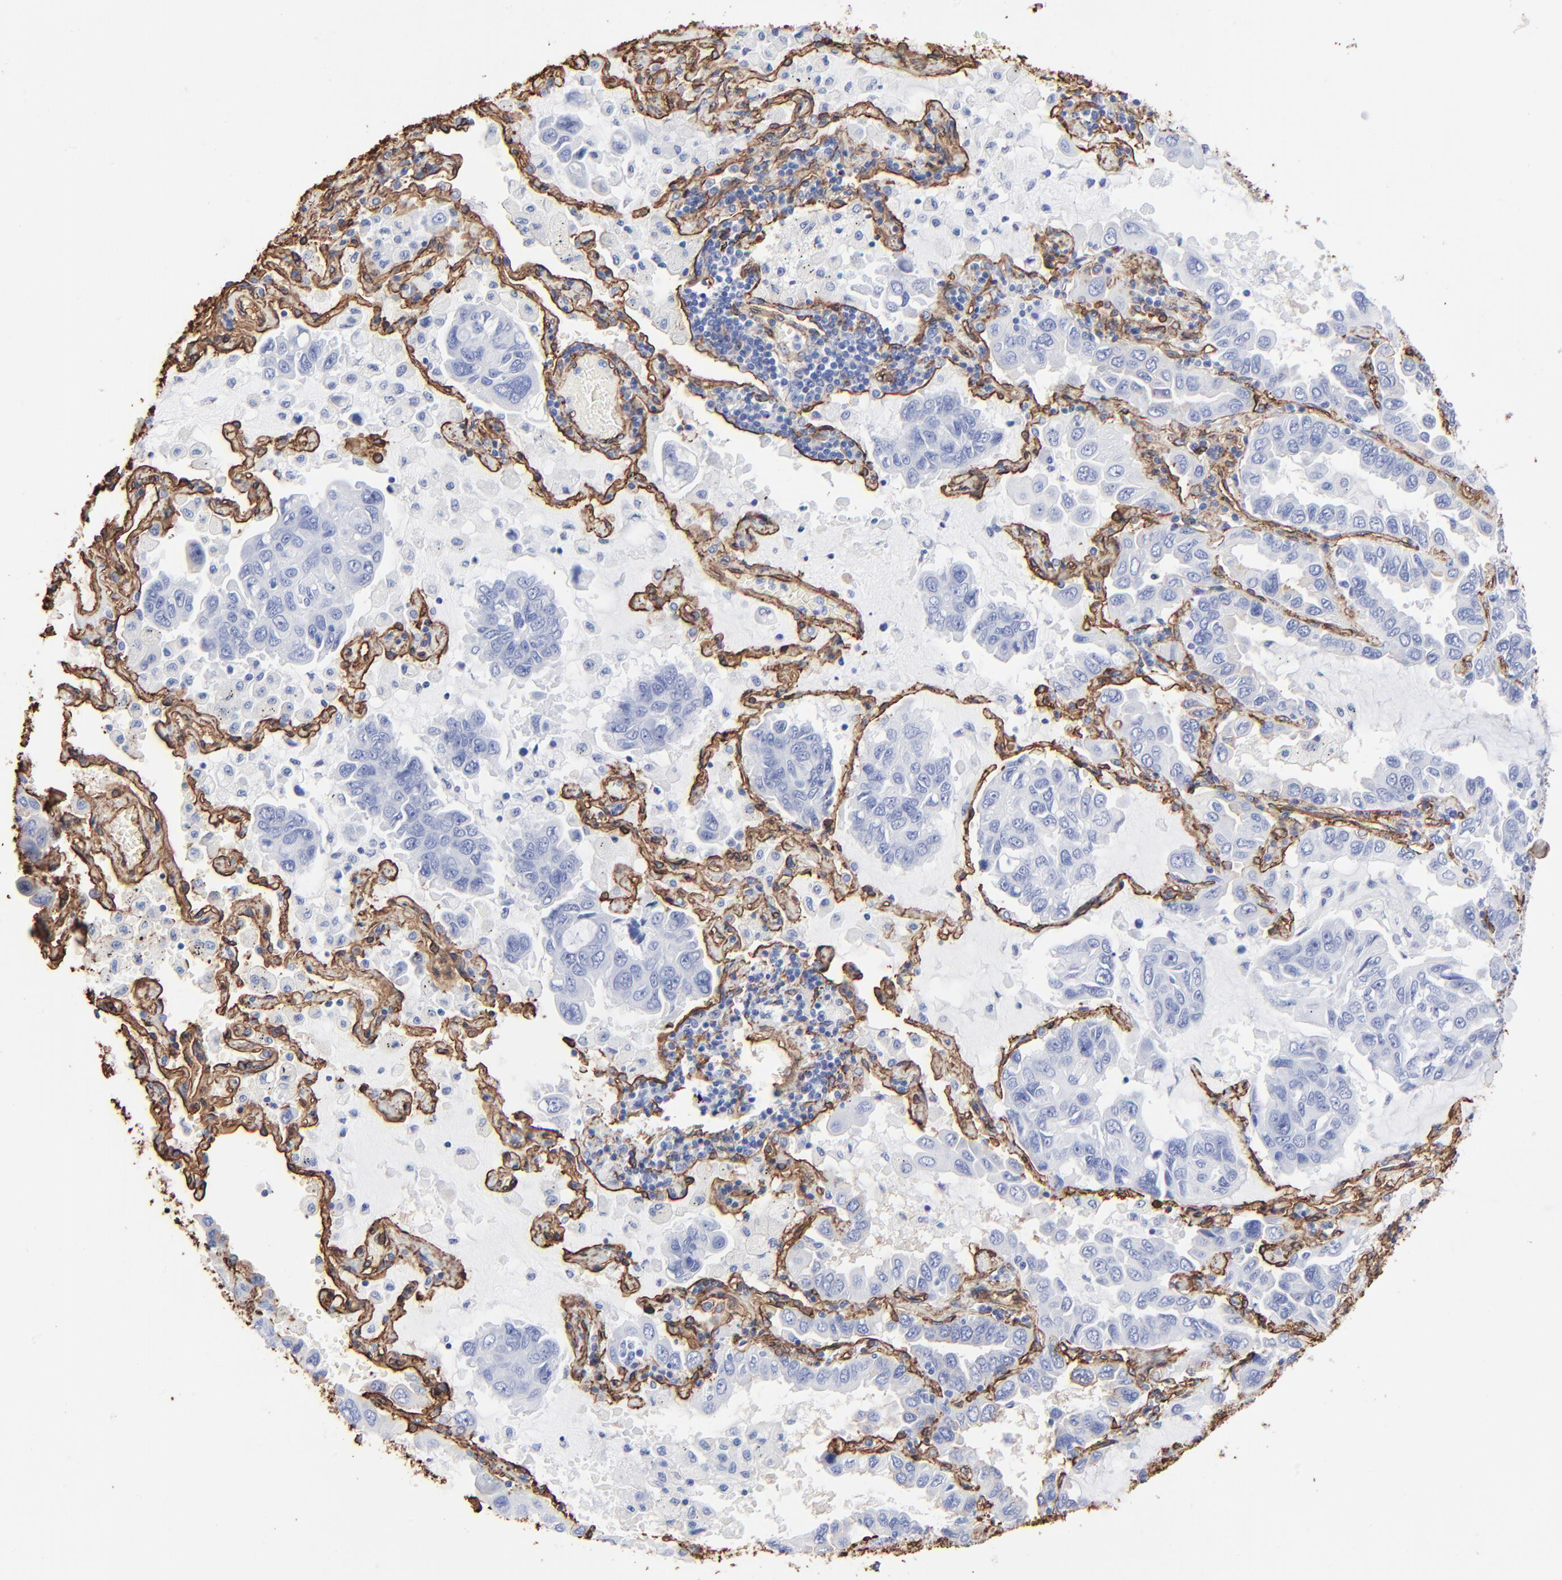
{"staining": {"intensity": "negative", "quantity": "none", "location": "none"}, "tissue": "lung cancer", "cell_type": "Tumor cells", "image_type": "cancer", "snomed": [{"axis": "morphology", "description": "Adenocarcinoma, NOS"}, {"axis": "topography", "description": "Lung"}], "caption": "Tumor cells show no significant protein expression in adenocarcinoma (lung). (Stains: DAB IHC with hematoxylin counter stain, Microscopy: brightfield microscopy at high magnification).", "gene": "CAV1", "patient": {"sex": "male", "age": 64}}